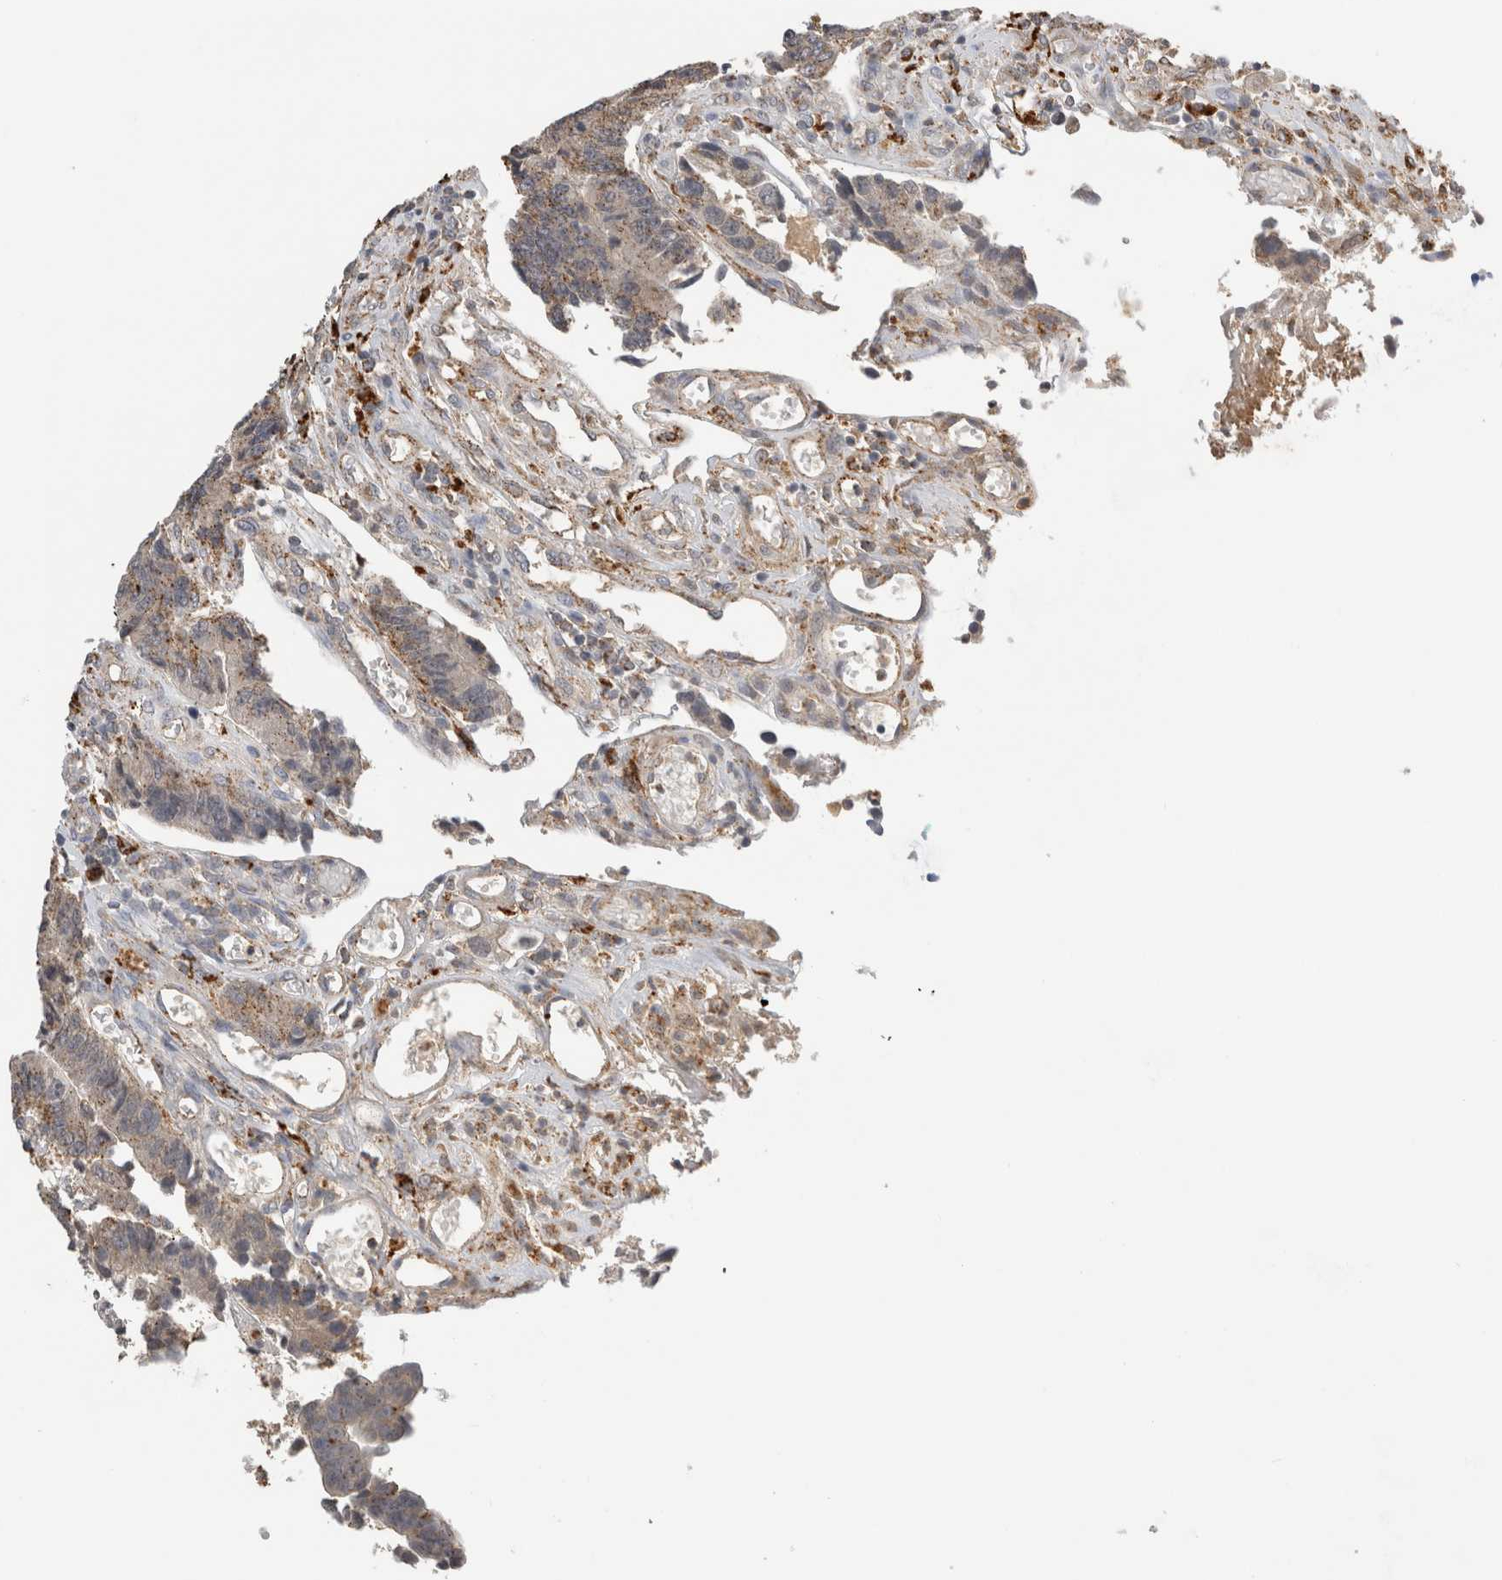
{"staining": {"intensity": "weak", "quantity": ">75%", "location": "cytoplasmic/membranous"}, "tissue": "colorectal cancer", "cell_type": "Tumor cells", "image_type": "cancer", "snomed": [{"axis": "morphology", "description": "Adenocarcinoma, NOS"}, {"axis": "topography", "description": "Rectum"}], "caption": "Immunohistochemical staining of colorectal cancer (adenocarcinoma) displays low levels of weak cytoplasmic/membranous protein expression in about >75% of tumor cells.", "gene": "GNS", "patient": {"sex": "male", "age": 84}}